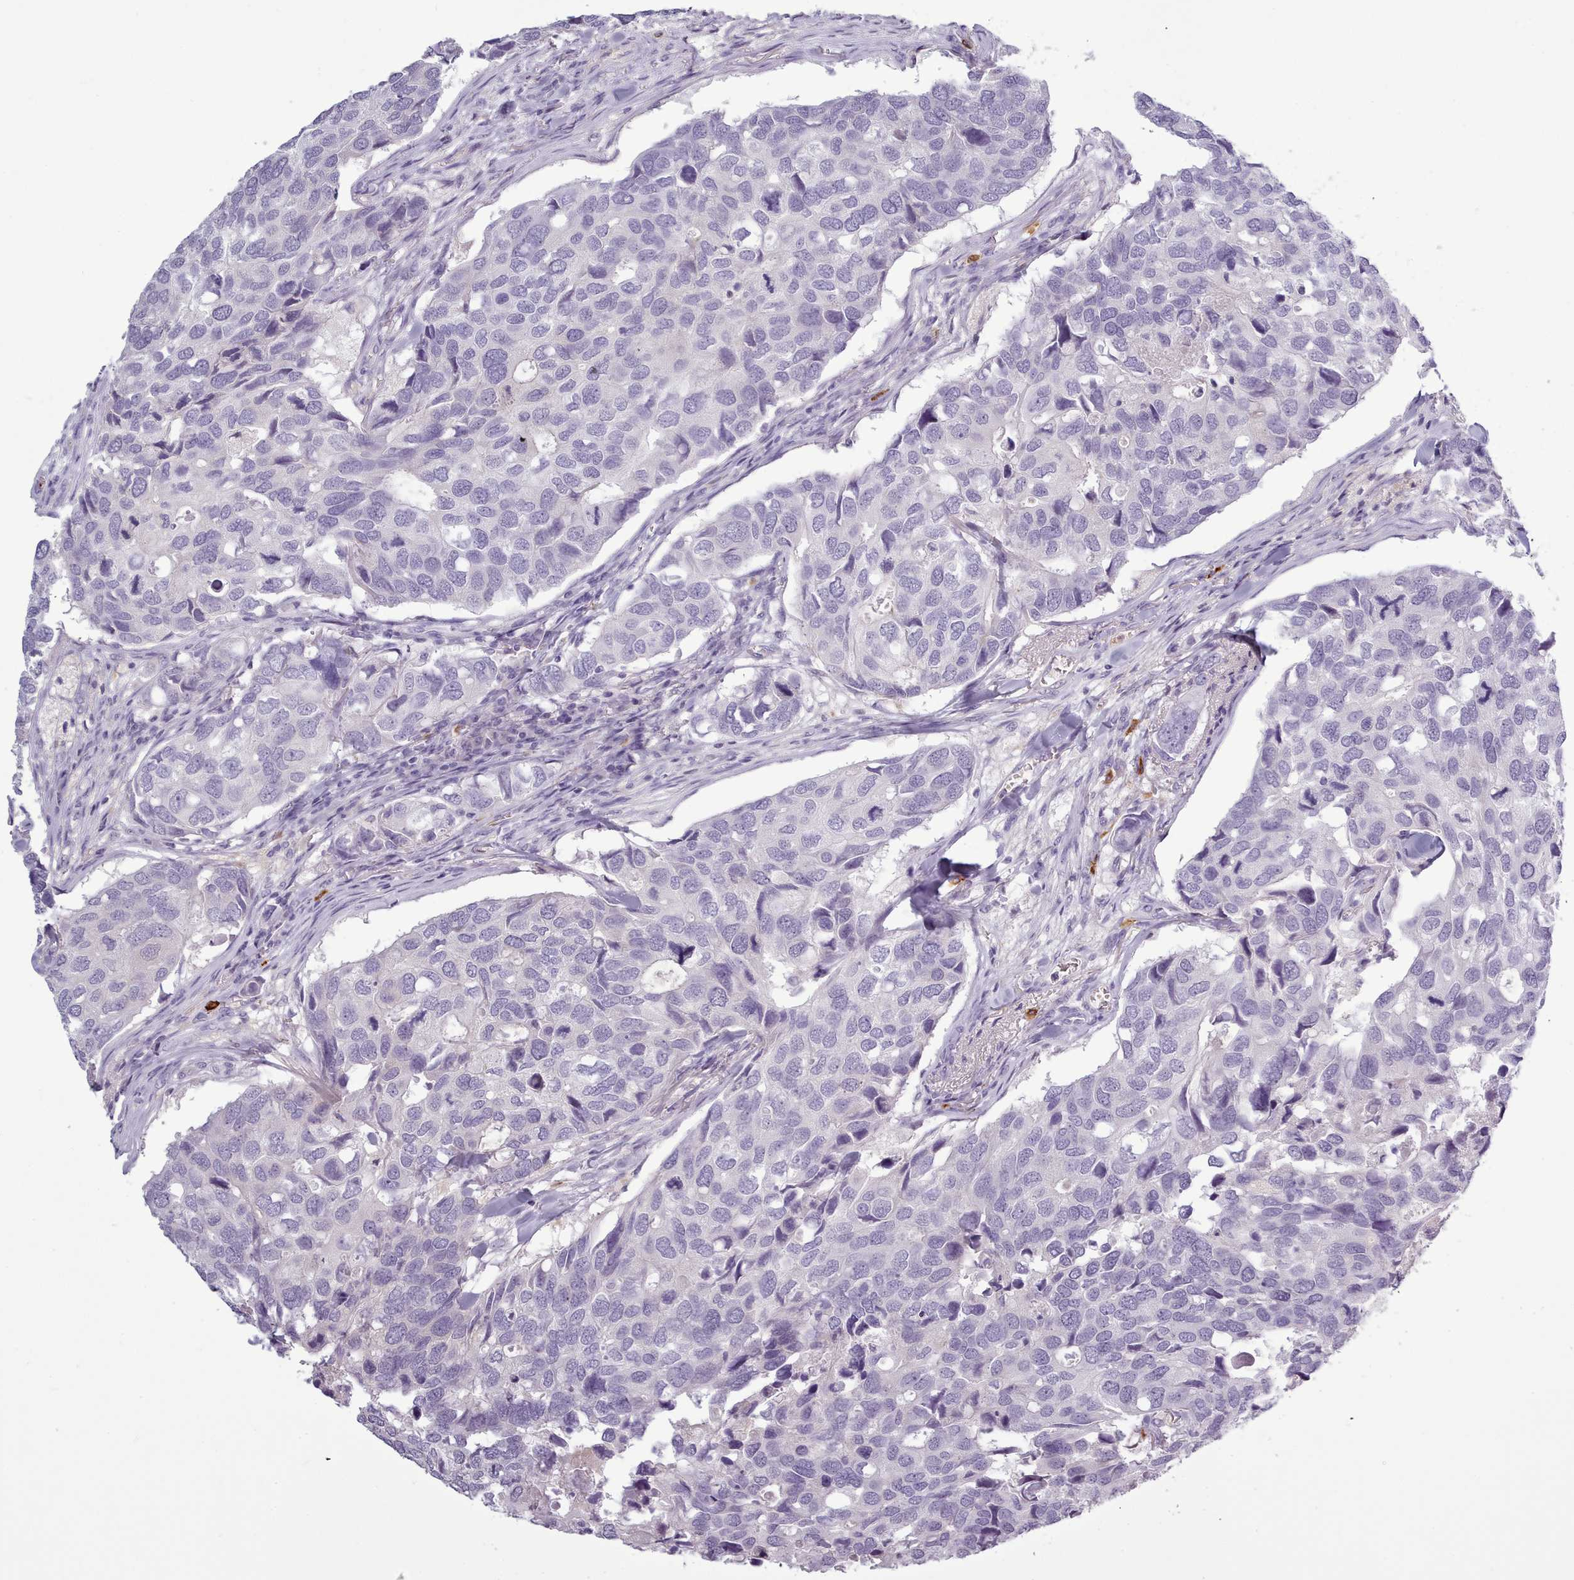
{"staining": {"intensity": "negative", "quantity": "none", "location": "none"}, "tissue": "breast cancer", "cell_type": "Tumor cells", "image_type": "cancer", "snomed": [{"axis": "morphology", "description": "Duct carcinoma"}, {"axis": "topography", "description": "Breast"}], "caption": "Breast invasive ductal carcinoma stained for a protein using immunohistochemistry (IHC) demonstrates no expression tumor cells.", "gene": "NDST2", "patient": {"sex": "female", "age": 83}}